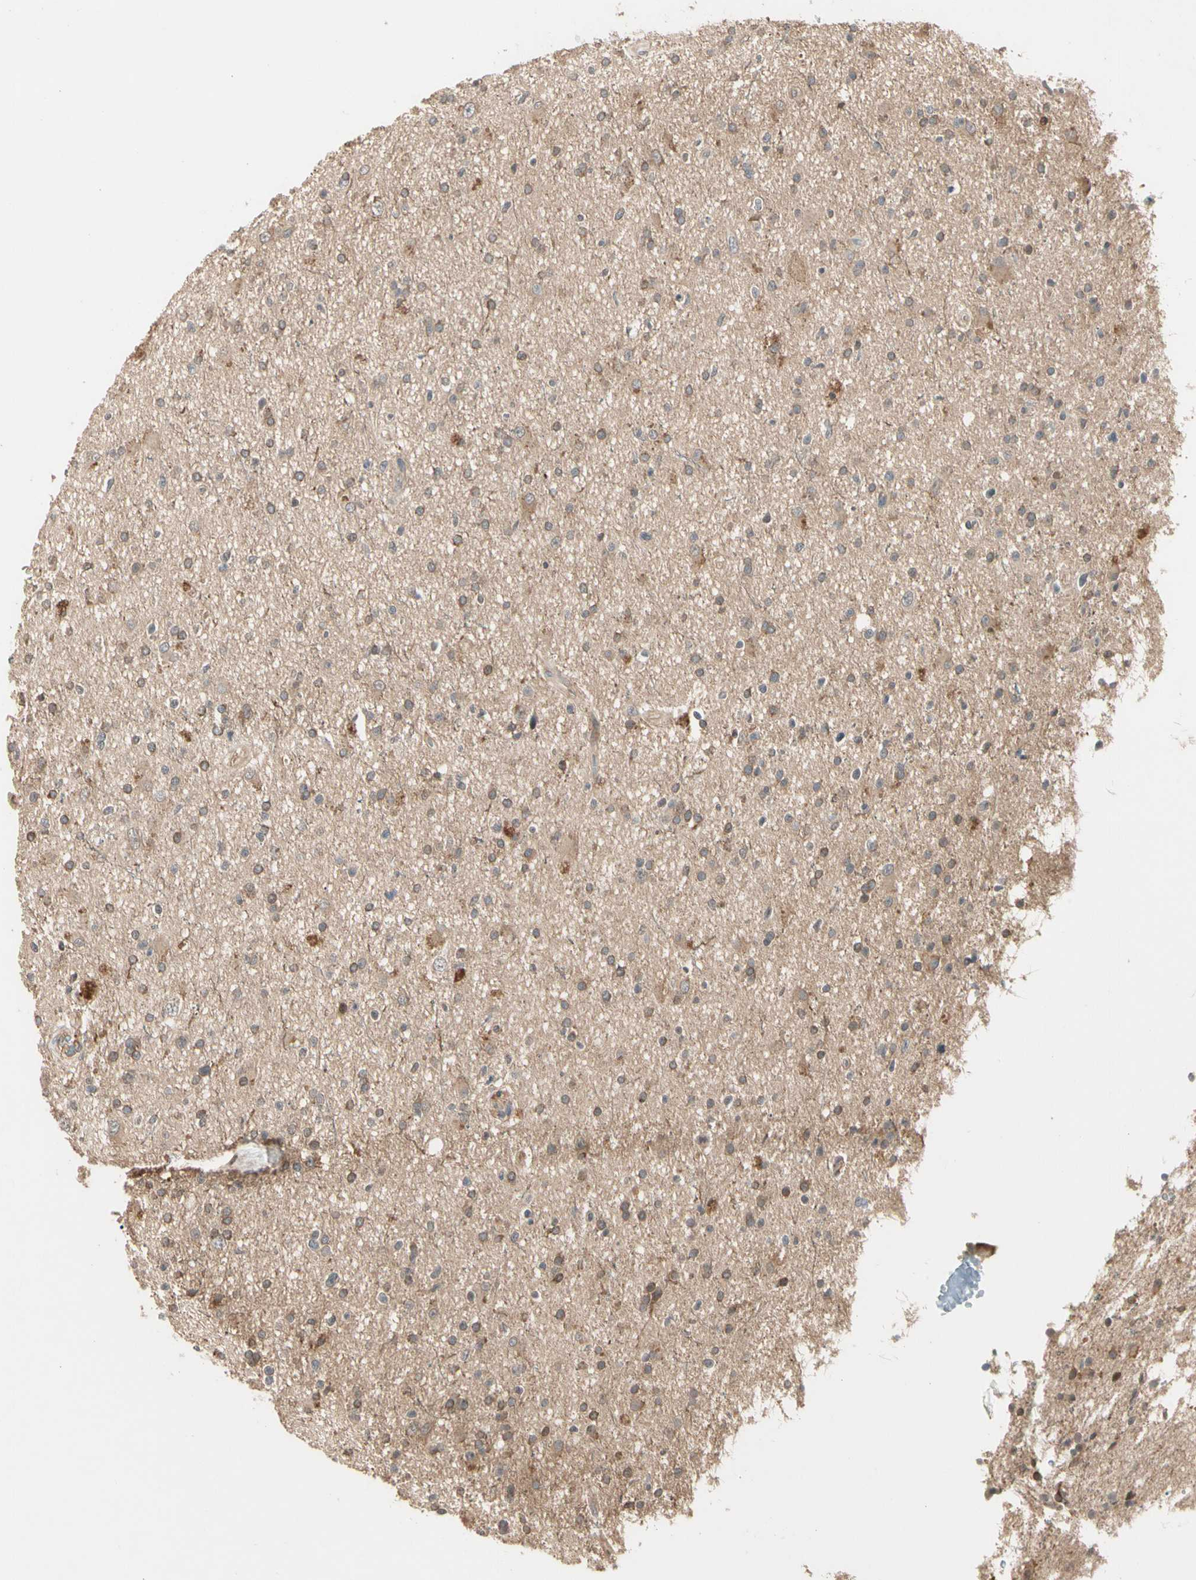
{"staining": {"intensity": "moderate", "quantity": ">75%", "location": "cytoplasmic/membranous"}, "tissue": "glioma", "cell_type": "Tumor cells", "image_type": "cancer", "snomed": [{"axis": "morphology", "description": "Glioma, malignant, High grade"}, {"axis": "topography", "description": "Brain"}], "caption": "Moderate cytoplasmic/membranous expression for a protein is present in about >75% of tumor cells of malignant glioma (high-grade) using immunohistochemistry.", "gene": "ATG4C", "patient": {"sex": "male", "age": 33}}